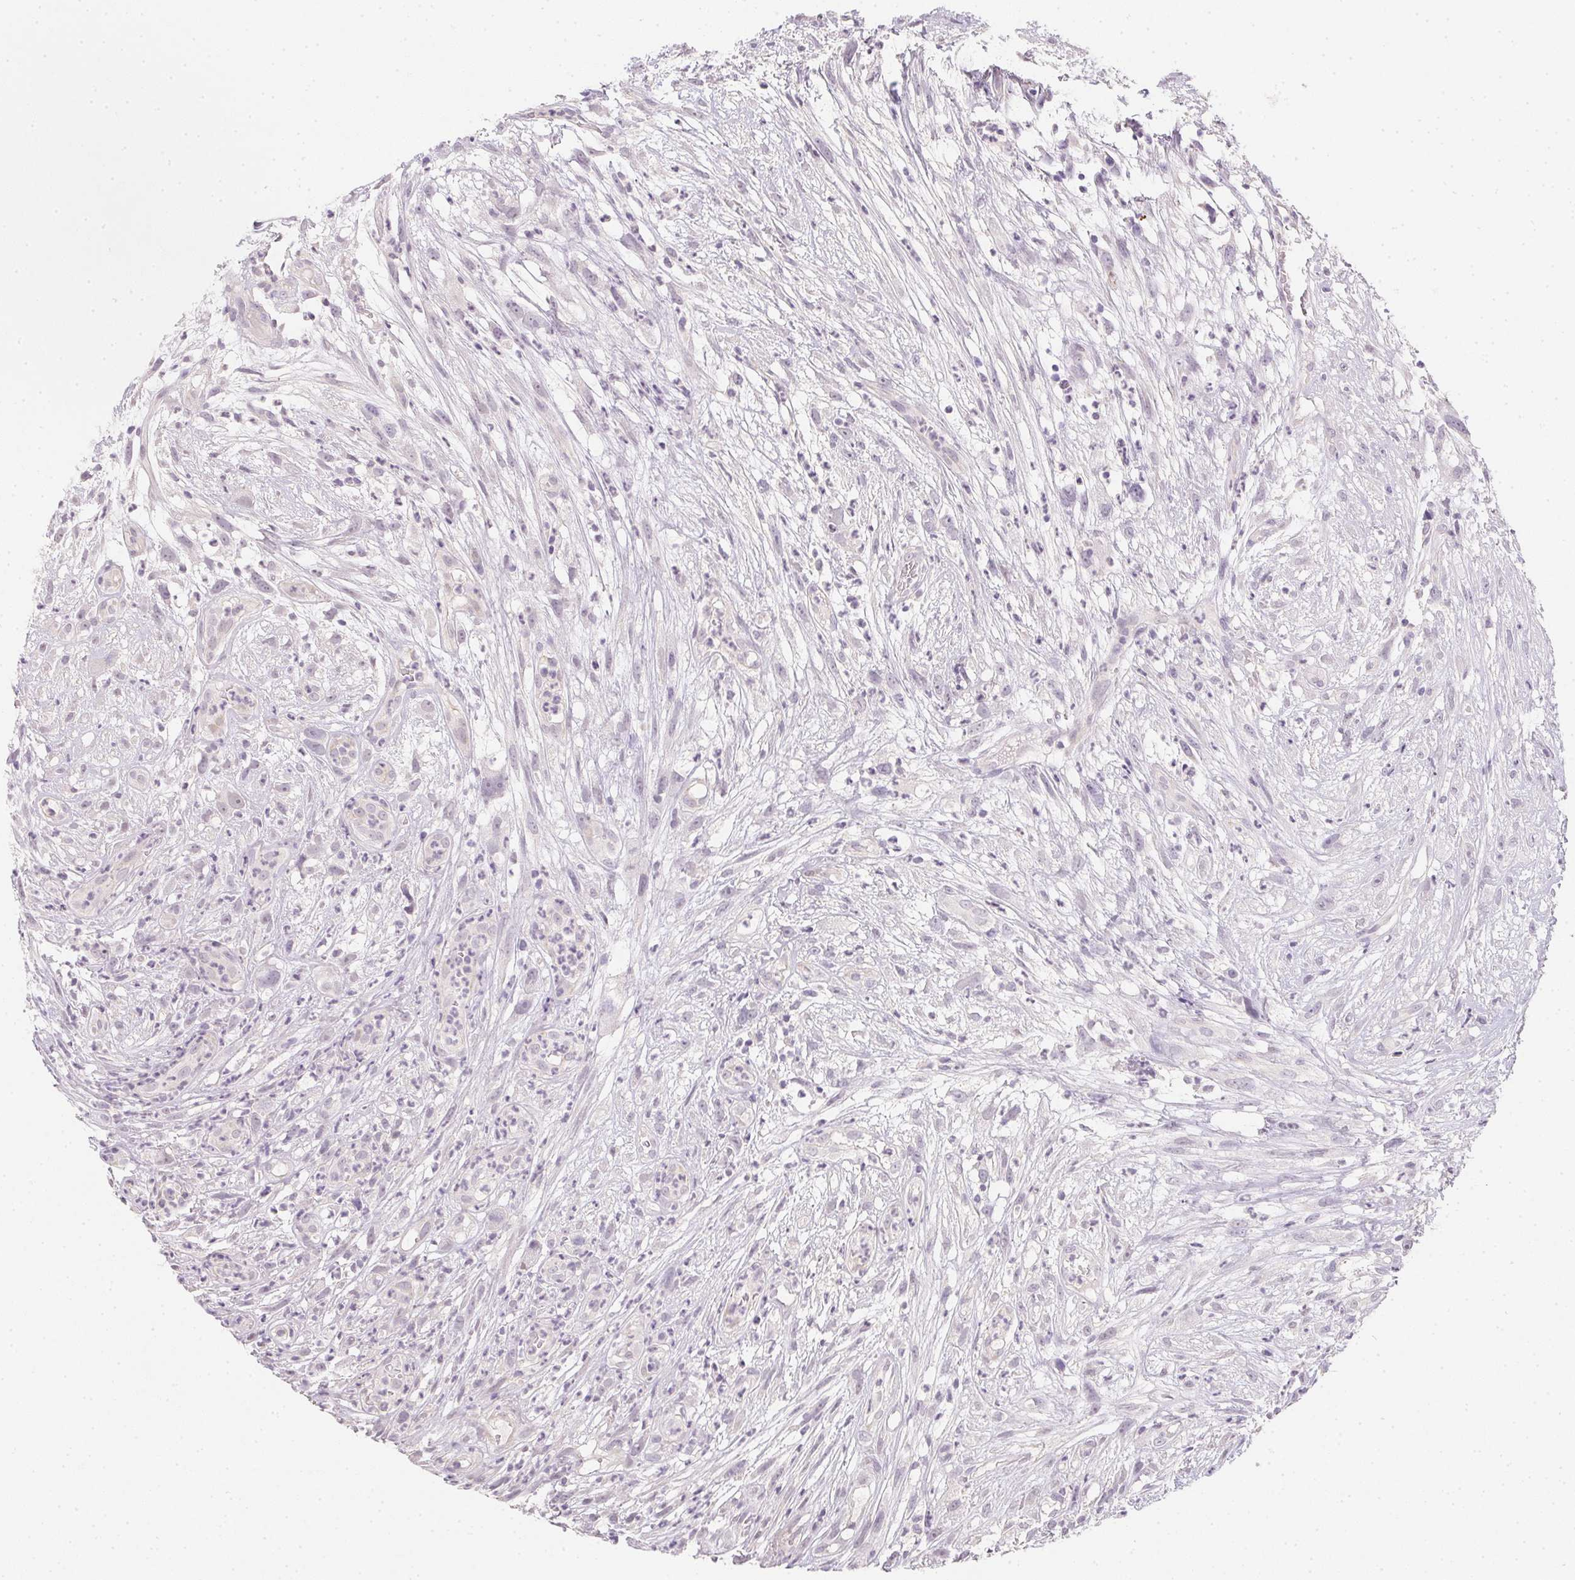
{"staining": {"intensity": "negative", "quantity": "none", "location": "none"}, "tissue": "head and neck cancer", "cell_type": "Tumor cells", "image_type": "cancer", "snomed": [{"axis": "morphology", "description": "Squamous cell carcinoma, NOS"}, {"axis": "topography", "description": "Head-Neck"}], "caption": "Tumor cells are negative for protein expression in human squamous cell carcinoma (head and neck).", "gene": "ZBBX", "patient": {"sex": "male", "age": 65}}